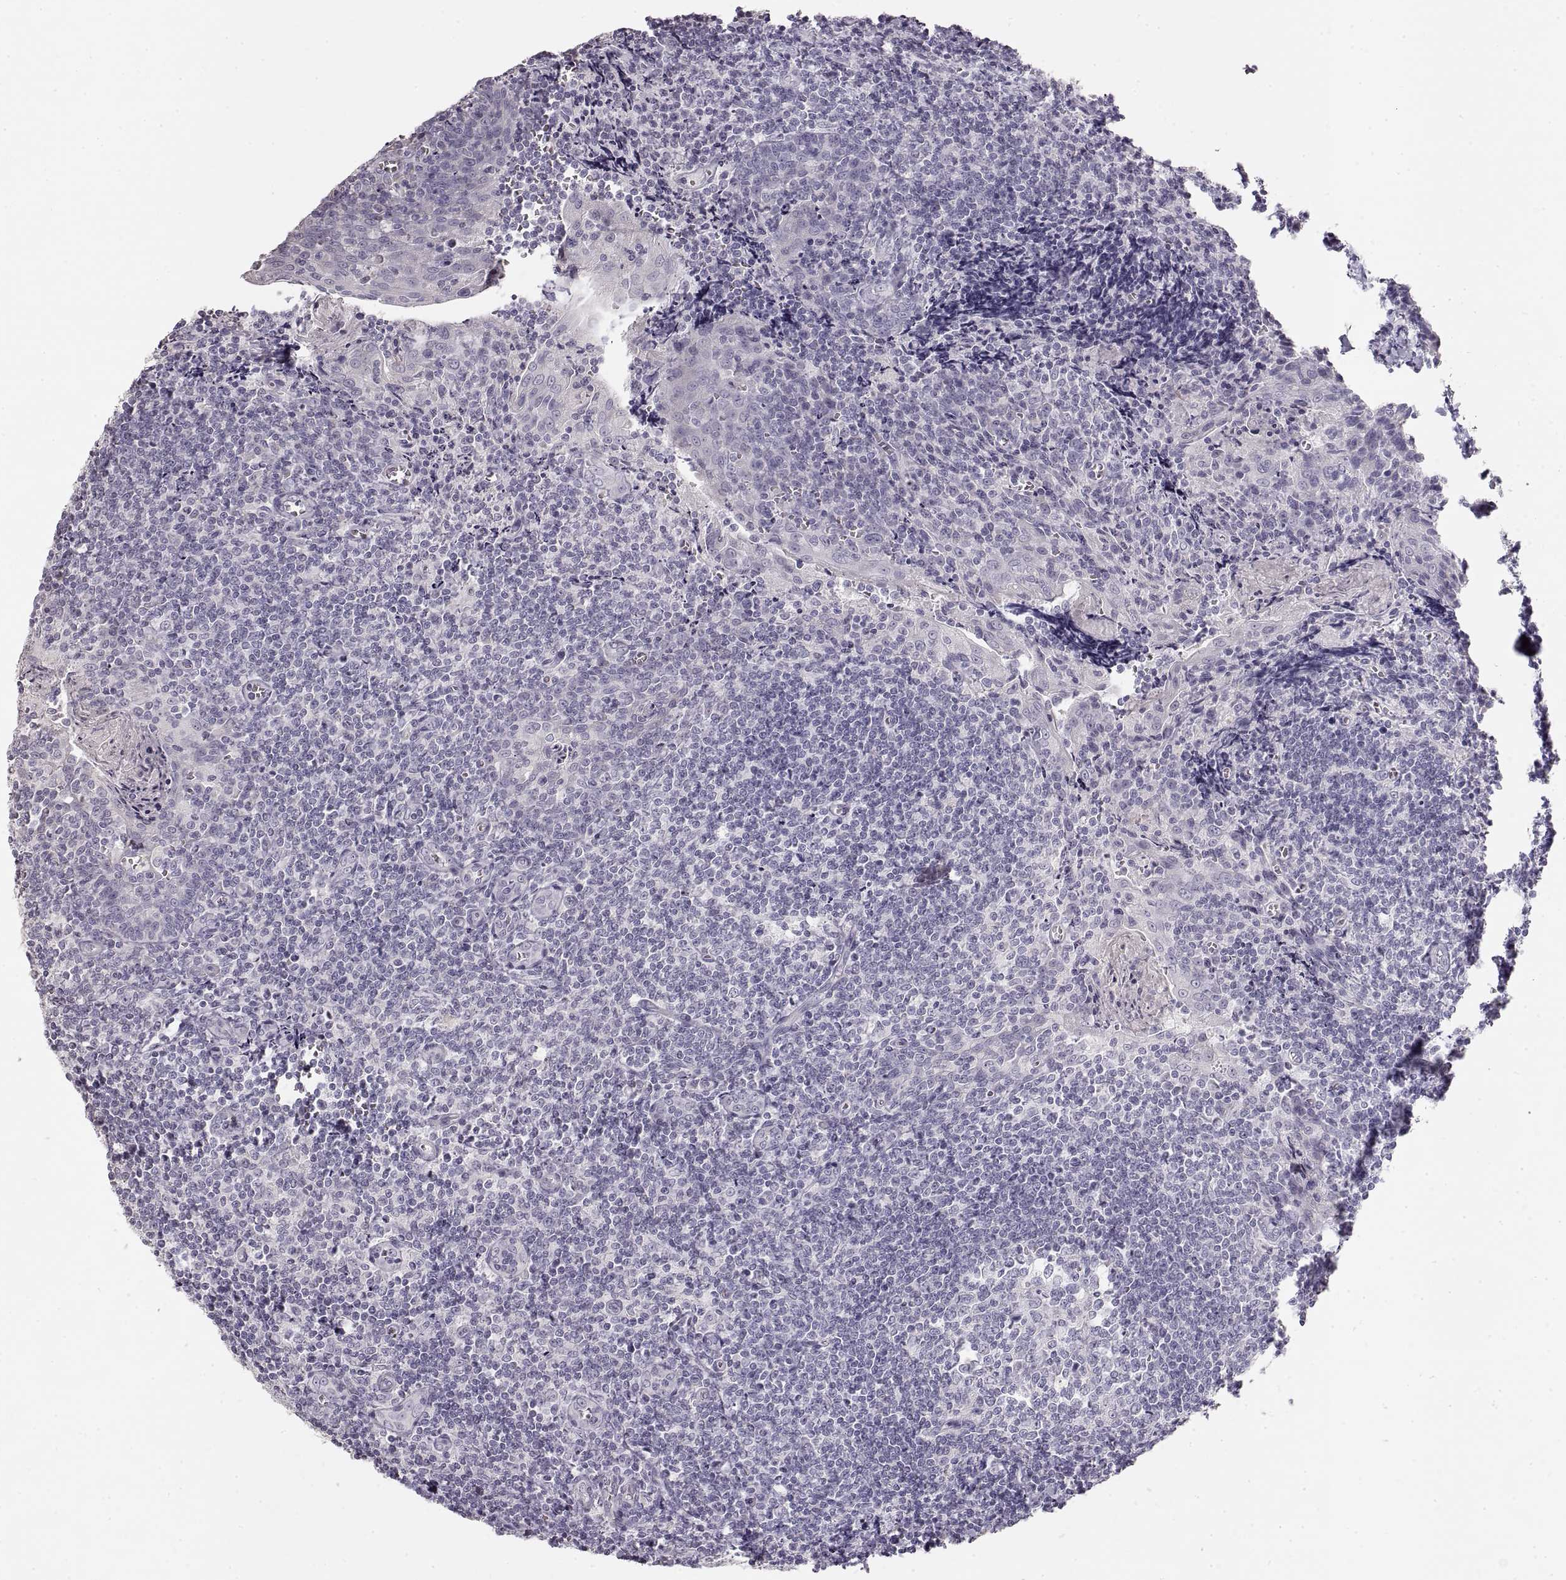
{"staining": {"intensity": "negative", "quantity": "none", "location": "none"}, "tissue": "tonsil", "cell_type": "Germinal center cells", "image_type": "normal", "snomed": [{"axis": "morphology", "description": "Normal tissue, NOS"}, {"axis": "morphology", "description": "Inflammation, NOS"}, {"axis": "topography", "description": "Tonsil"}], "caption": "The micrograph demonstrates no significant expression in germinal center cells of tonsil. Nuclei are stained in blue.", "gene": "ZP3", "patient": {"sex": "female", "age": 31}}